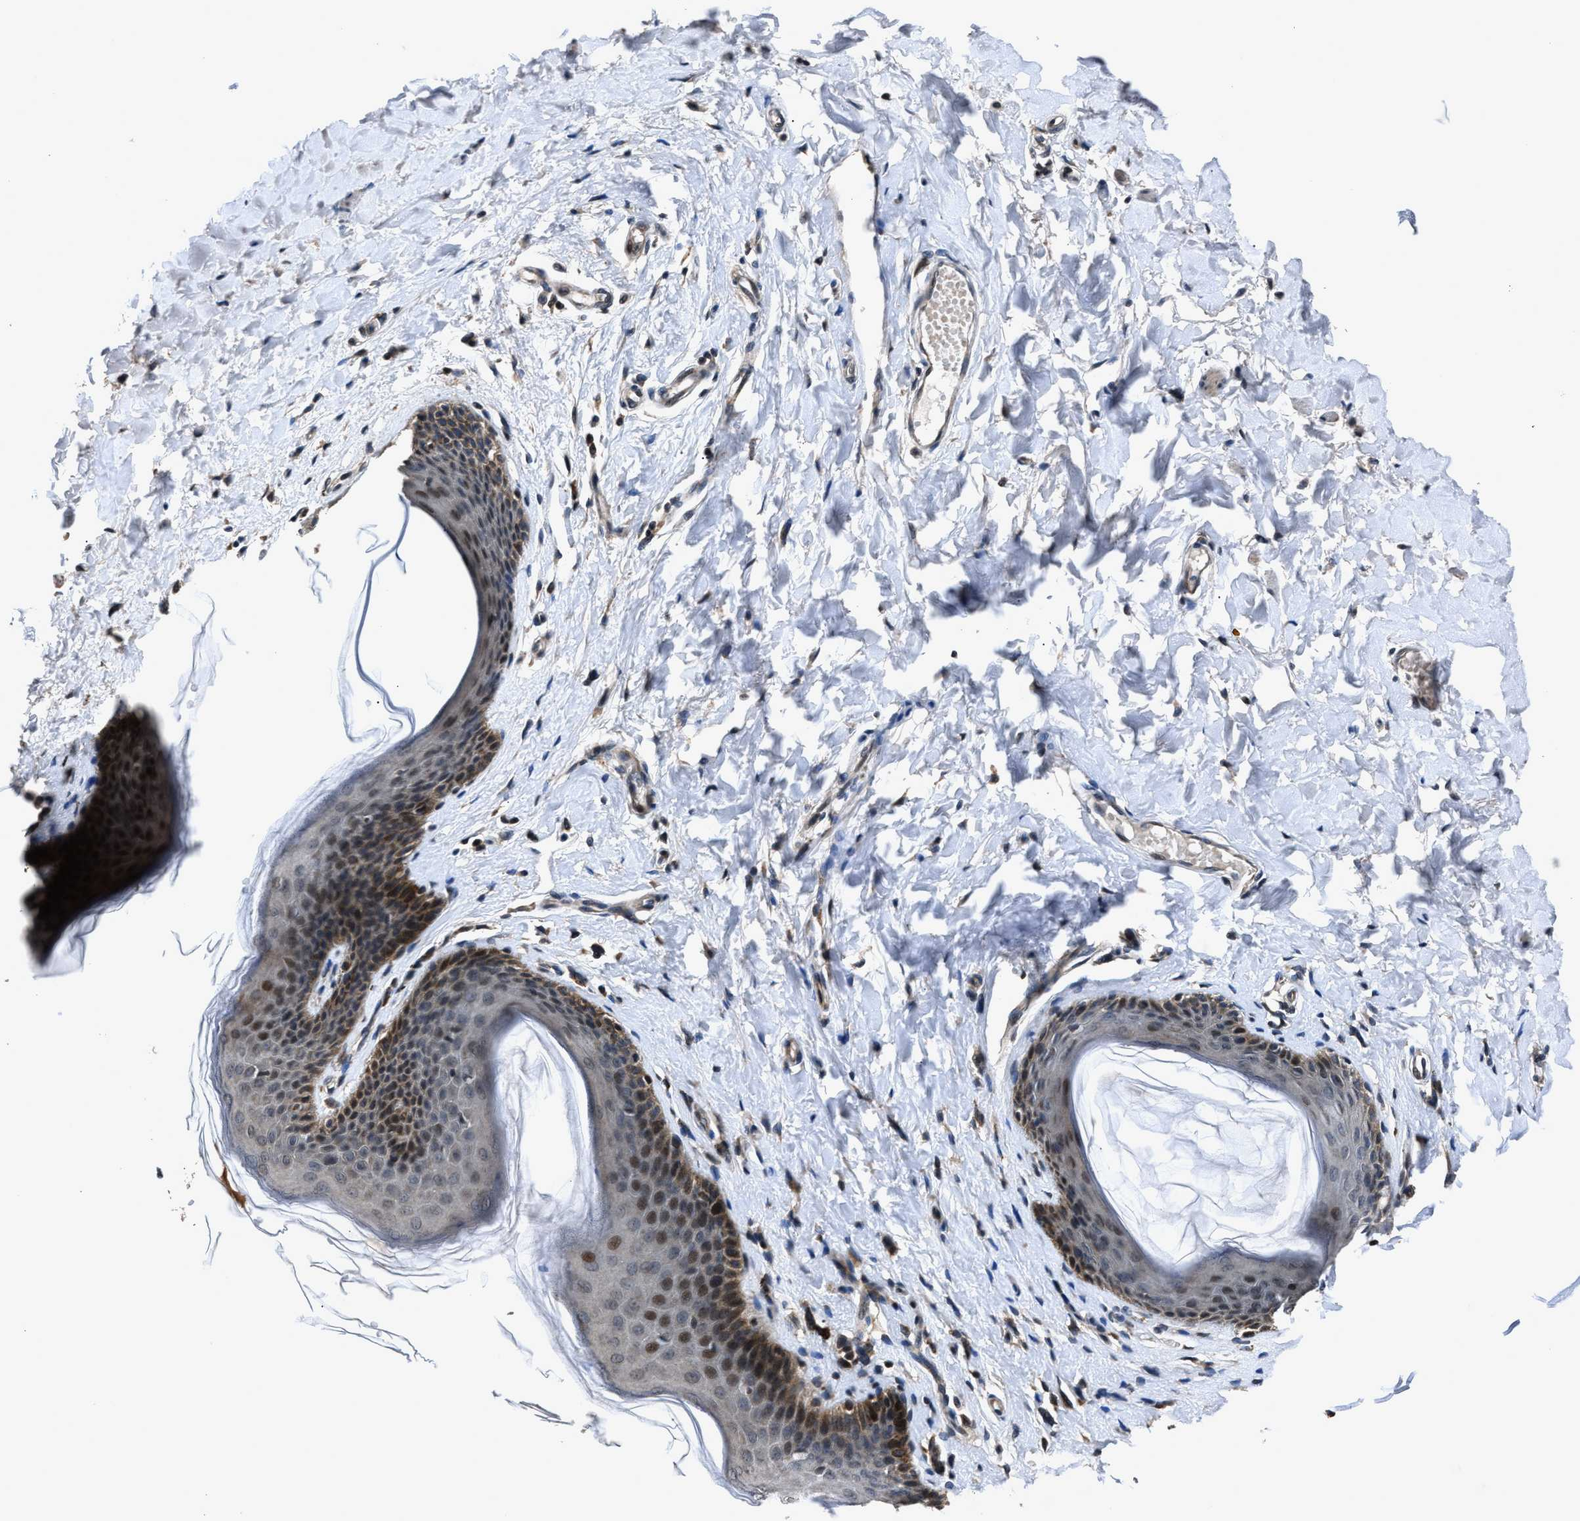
{"staining": {"intensity": "moderate", "quantity": "25%-75%", "location": "cytoplasmic/membranous,nuclear"}, "tissue": "skin", "cell_type": "Epidermal cells", "image_type": "normal", "snomed": [{"axis": "morphology", "description": "Normal tissue, NOS"}, {"axis": "topography", "description": "Vulva"}], "caption": "Immunohistochemistry staining of normal skin, which reveals medium levels of moderate cytoplasmic/membranous,nuclear positivity in about 25%-75% of epidermal cells indicating moderate cytoplasmic/membranous,nuclear protein staining. The staining was performed using DAB (brown) for protein detection and nuclei were counterstained in hematoxylin (blue).", "gene": "TNRC18", "patient": {"sex": "female", "age": 66}}